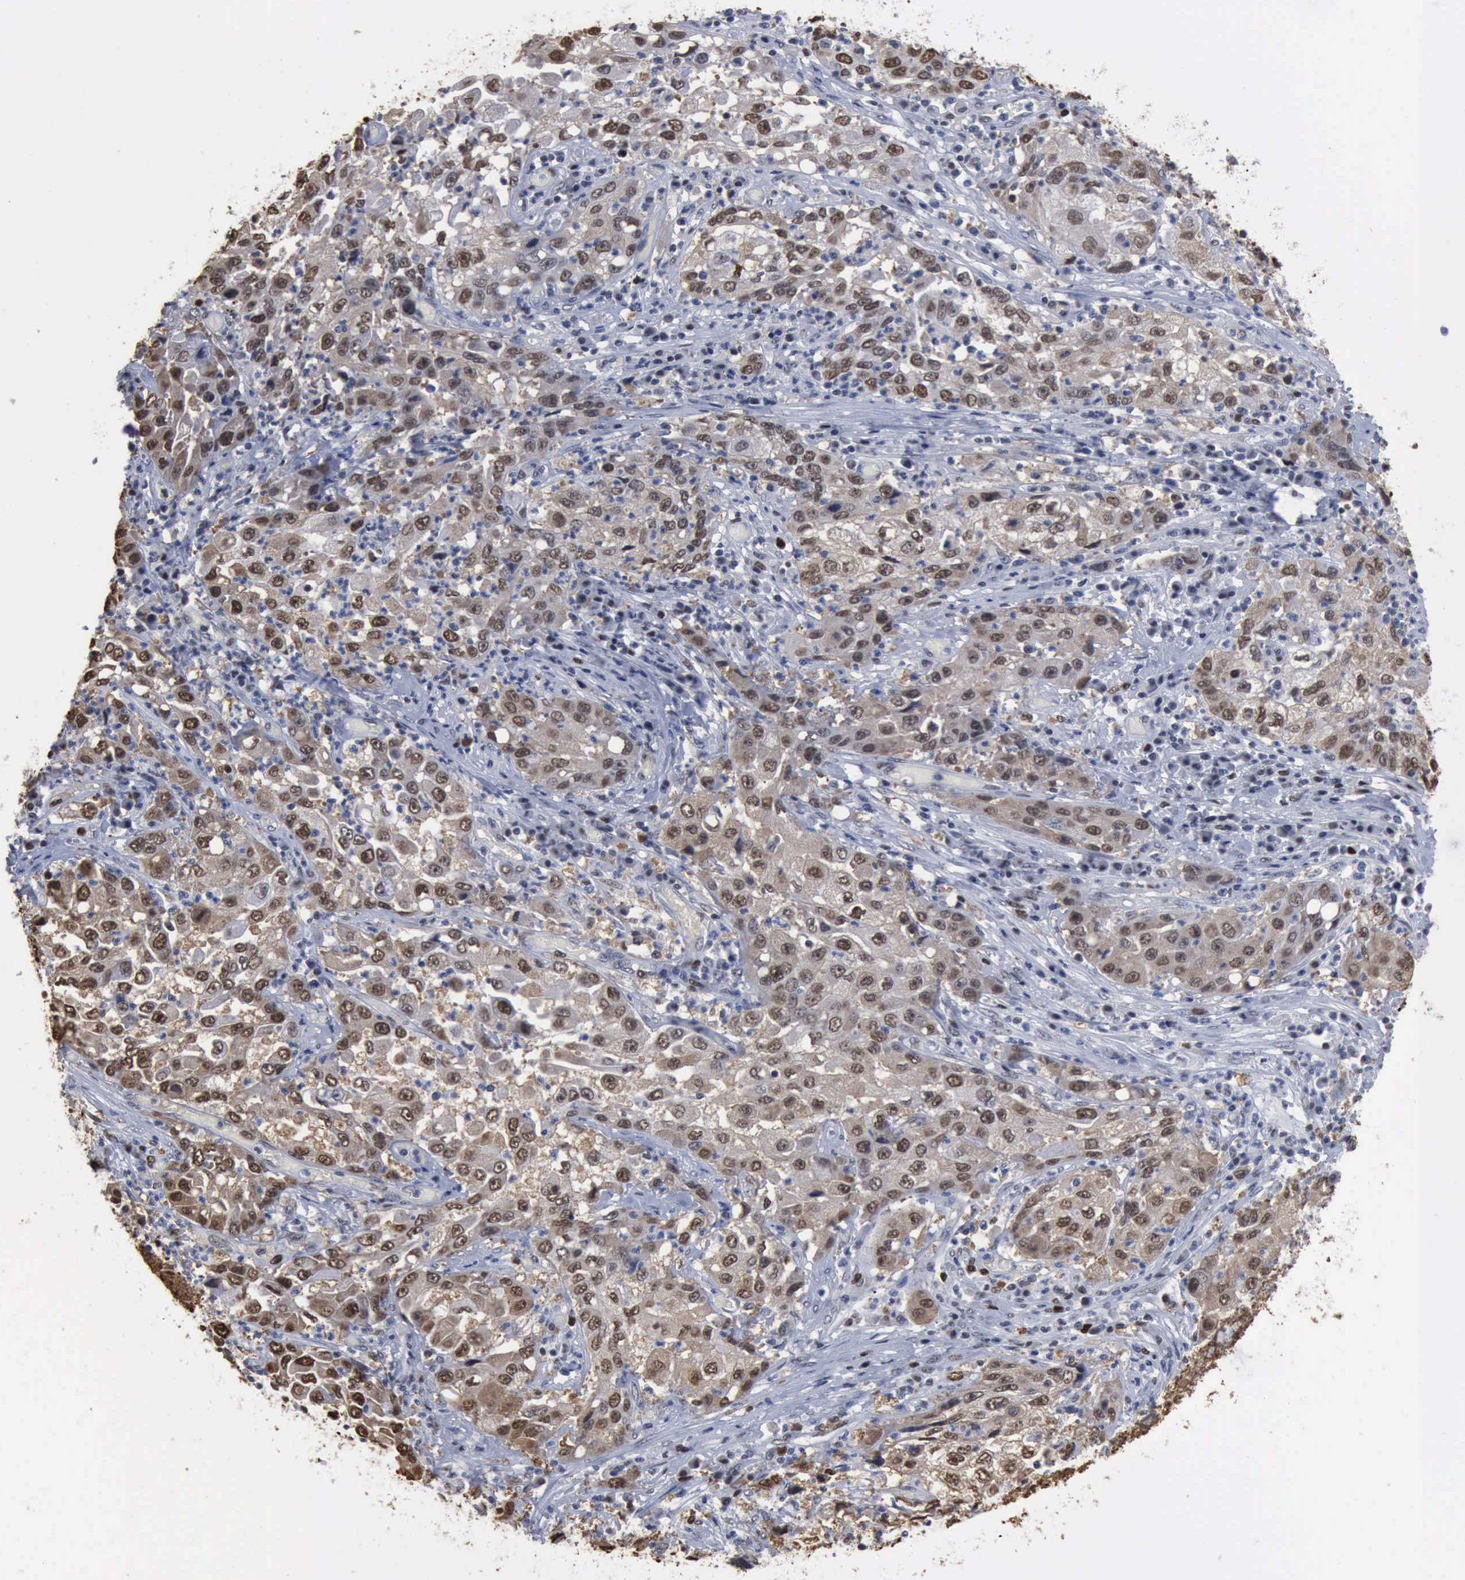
{"staining": {"intensity": "moderate", "quantity": ">75%", "location": "nuclear"}, "tissue": "cervical cancer", "cell_type": "Tumor cells", "image_type": "cancer", "snomed": [{"axis": "morphology", "description": "Squamous cell carcinoma, NOS"}, {"axis": "topography", "description": "Cervix"}], "caption": "Cervical squamous cell carcinoma stained with a brown dye displays moderate nuclear positive expression in approximately >75% of tumor cells.", "gene": "PCNA", "patient": {"sex": "female", "age": 36}}